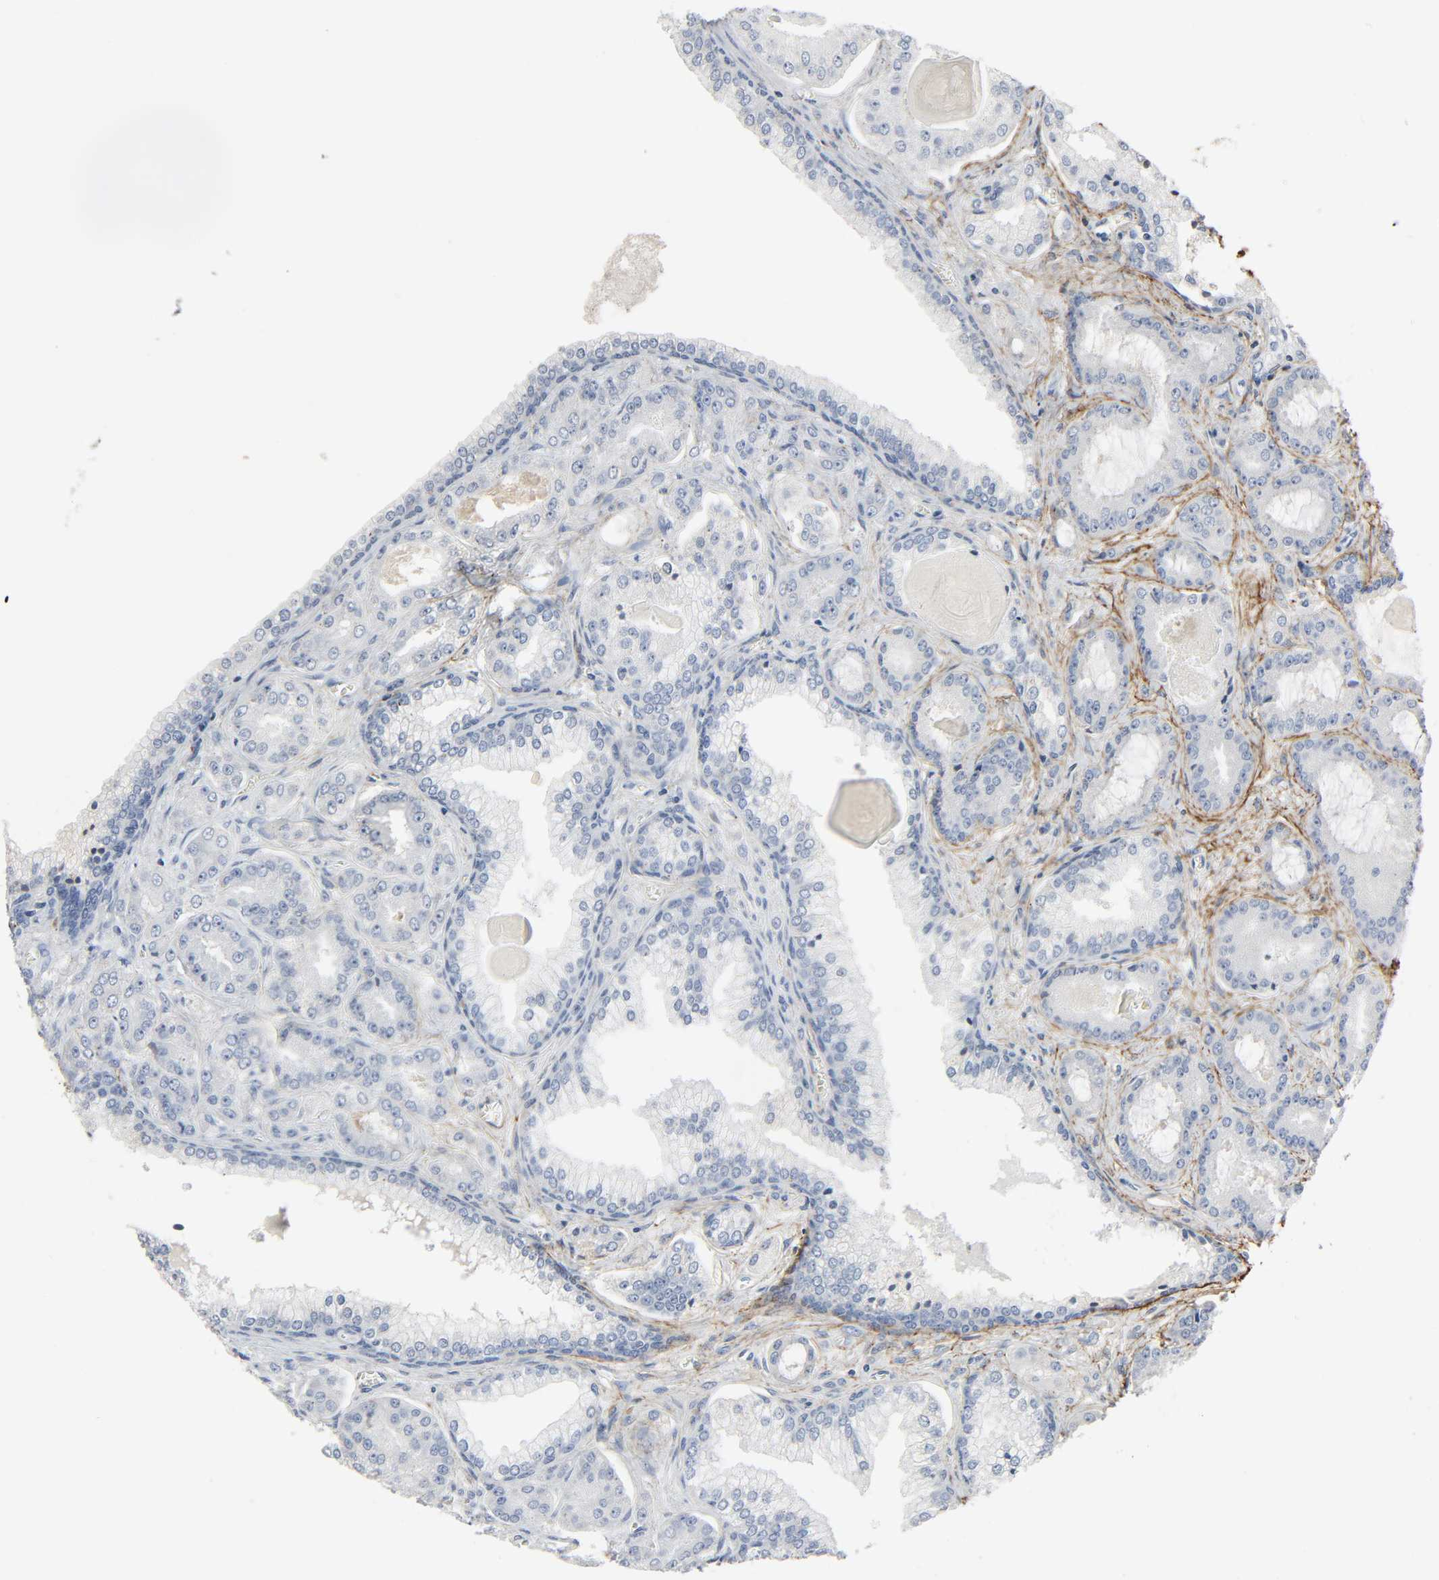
{"staining": {"intensity": "negative", "quantity": "none", "location": "none"}, "tissue": "prostate cancer", "cell_type": "Tumor cells", "image_type": "cancer", "snomed": [{"axis": "morphology", "description": "Adenocarcinoma, Low grade"}, {"axis": "topography", "description": "Prostate"}], "caption": "The micrograph reveals no staining of tumor cells in prostate cancer. (Brightfield microscopy of DAB immunohistochemistry (IHC) at high magnification).", "gene": "FBLN5", "patient": {"sex": "male", "age": 59}}